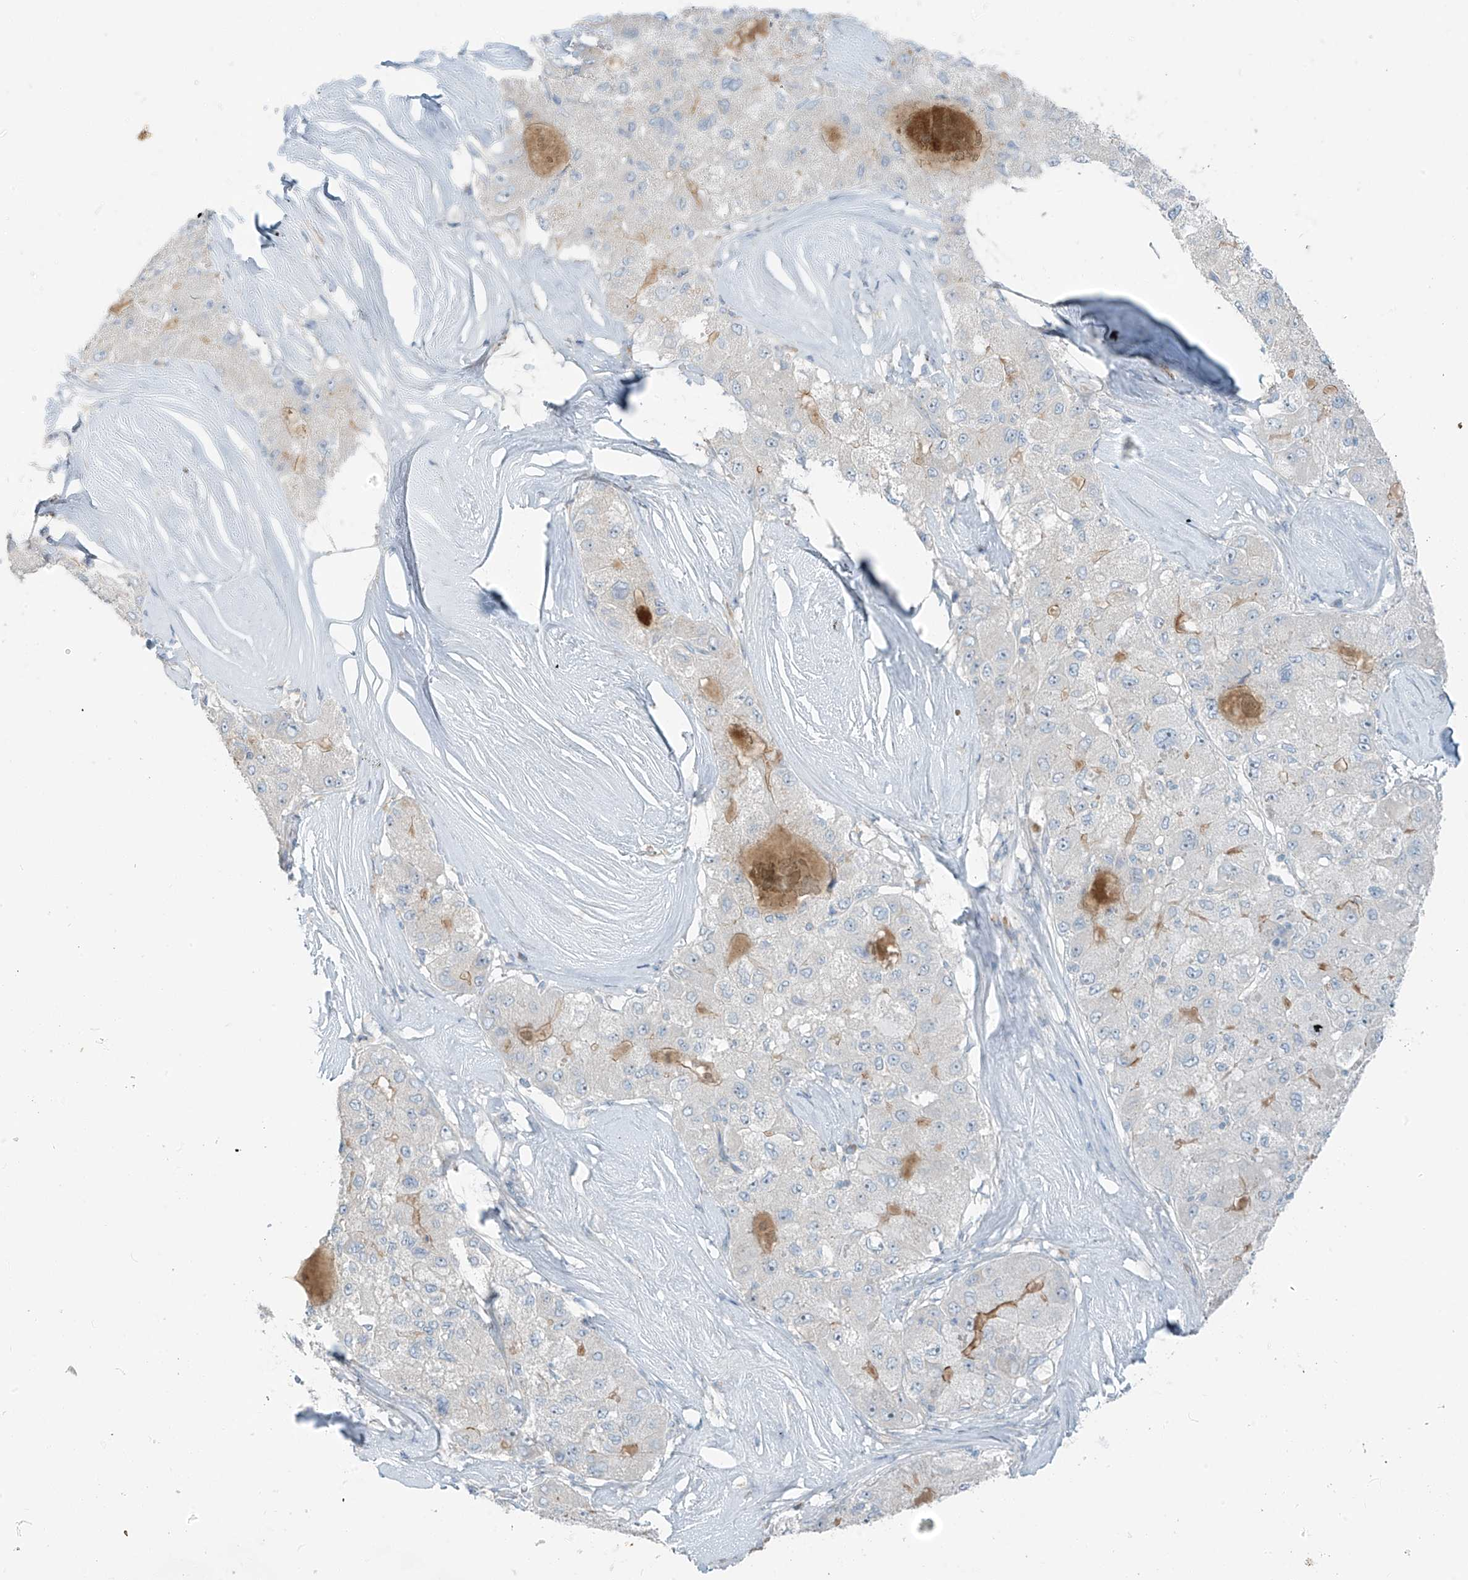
{"staining": {"intensity": "negative", "quantity": "none", "location": "none"}, "tissue": "liver cancer", "cell_type": "Tumor cells", "image_type": "cancer", "snomed": [{"axis": "morphology", "description": "Carcinoma, Hepatocellular, NOS"}, {"axis": "topography", "description": "Liver"}], "caption": "Tumor cells show no significant positivity in hepatocellular carcinoma (liver).", "gene": "FAM131C", "patient": {"sex": "male", "age": 80}}